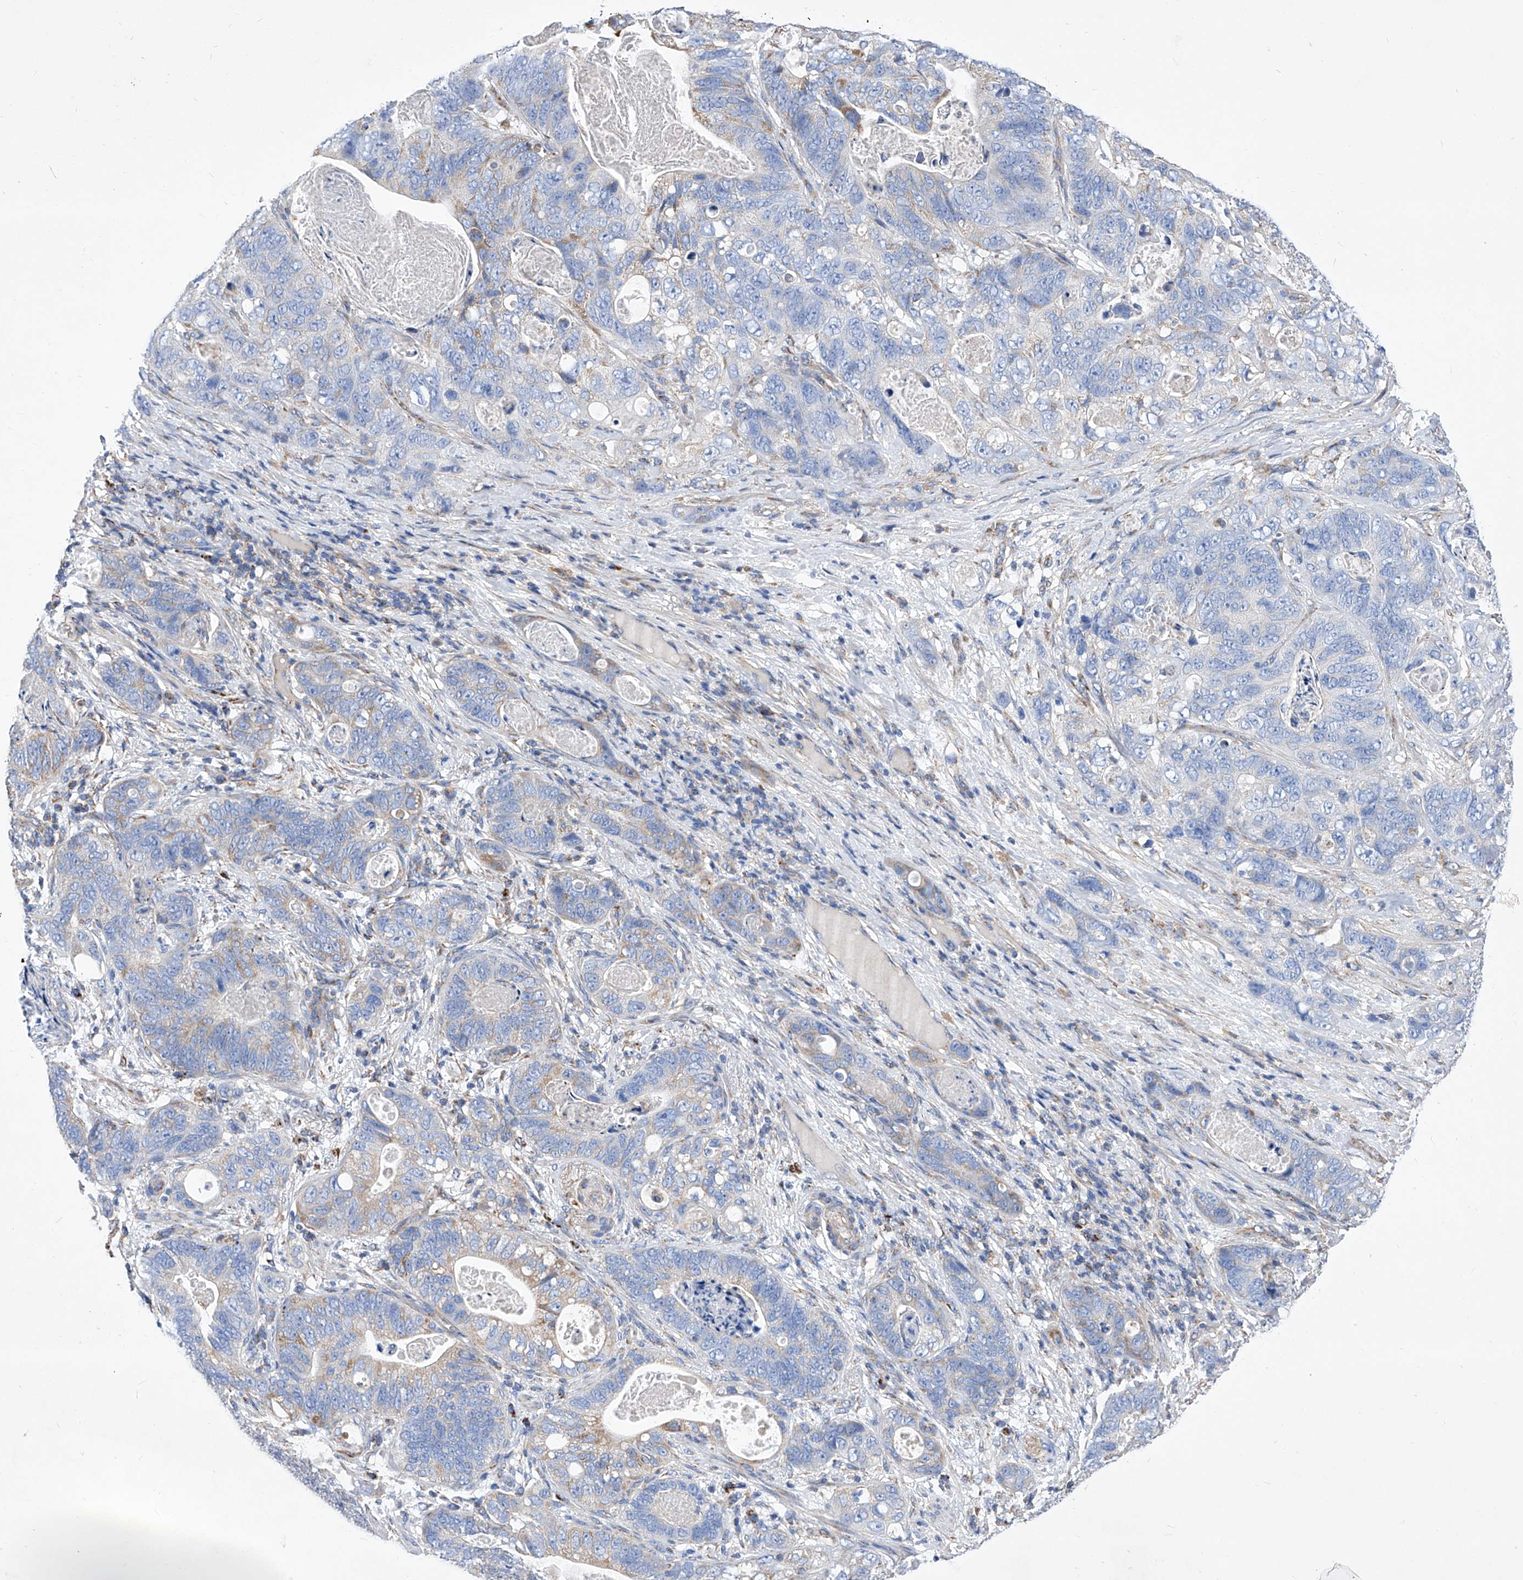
{"staining": {"intensity": "moderate", "quantity": "<25%", "location": "cytoplasmic/membranous"}, "tissue": "stomach cancer", "cell_type": "Tumor cells", "image_type": "cancer", "snomed": [{"axis": "morphology", "description": "Normal tissue, NOS"}, {"axis": "morphology", "description": "Adenocarcinoma, NOS"}, {"axis": "topography", "description": "Stomach"}], "caption": "Protein analysis of stomach adenocarcinoma tissue demonstrates moderate cytoplasmic/membranous positivity in about <25% of tumor cells.", "gene": "HRNR", "patient": {"sex": "female", "age": 89}}